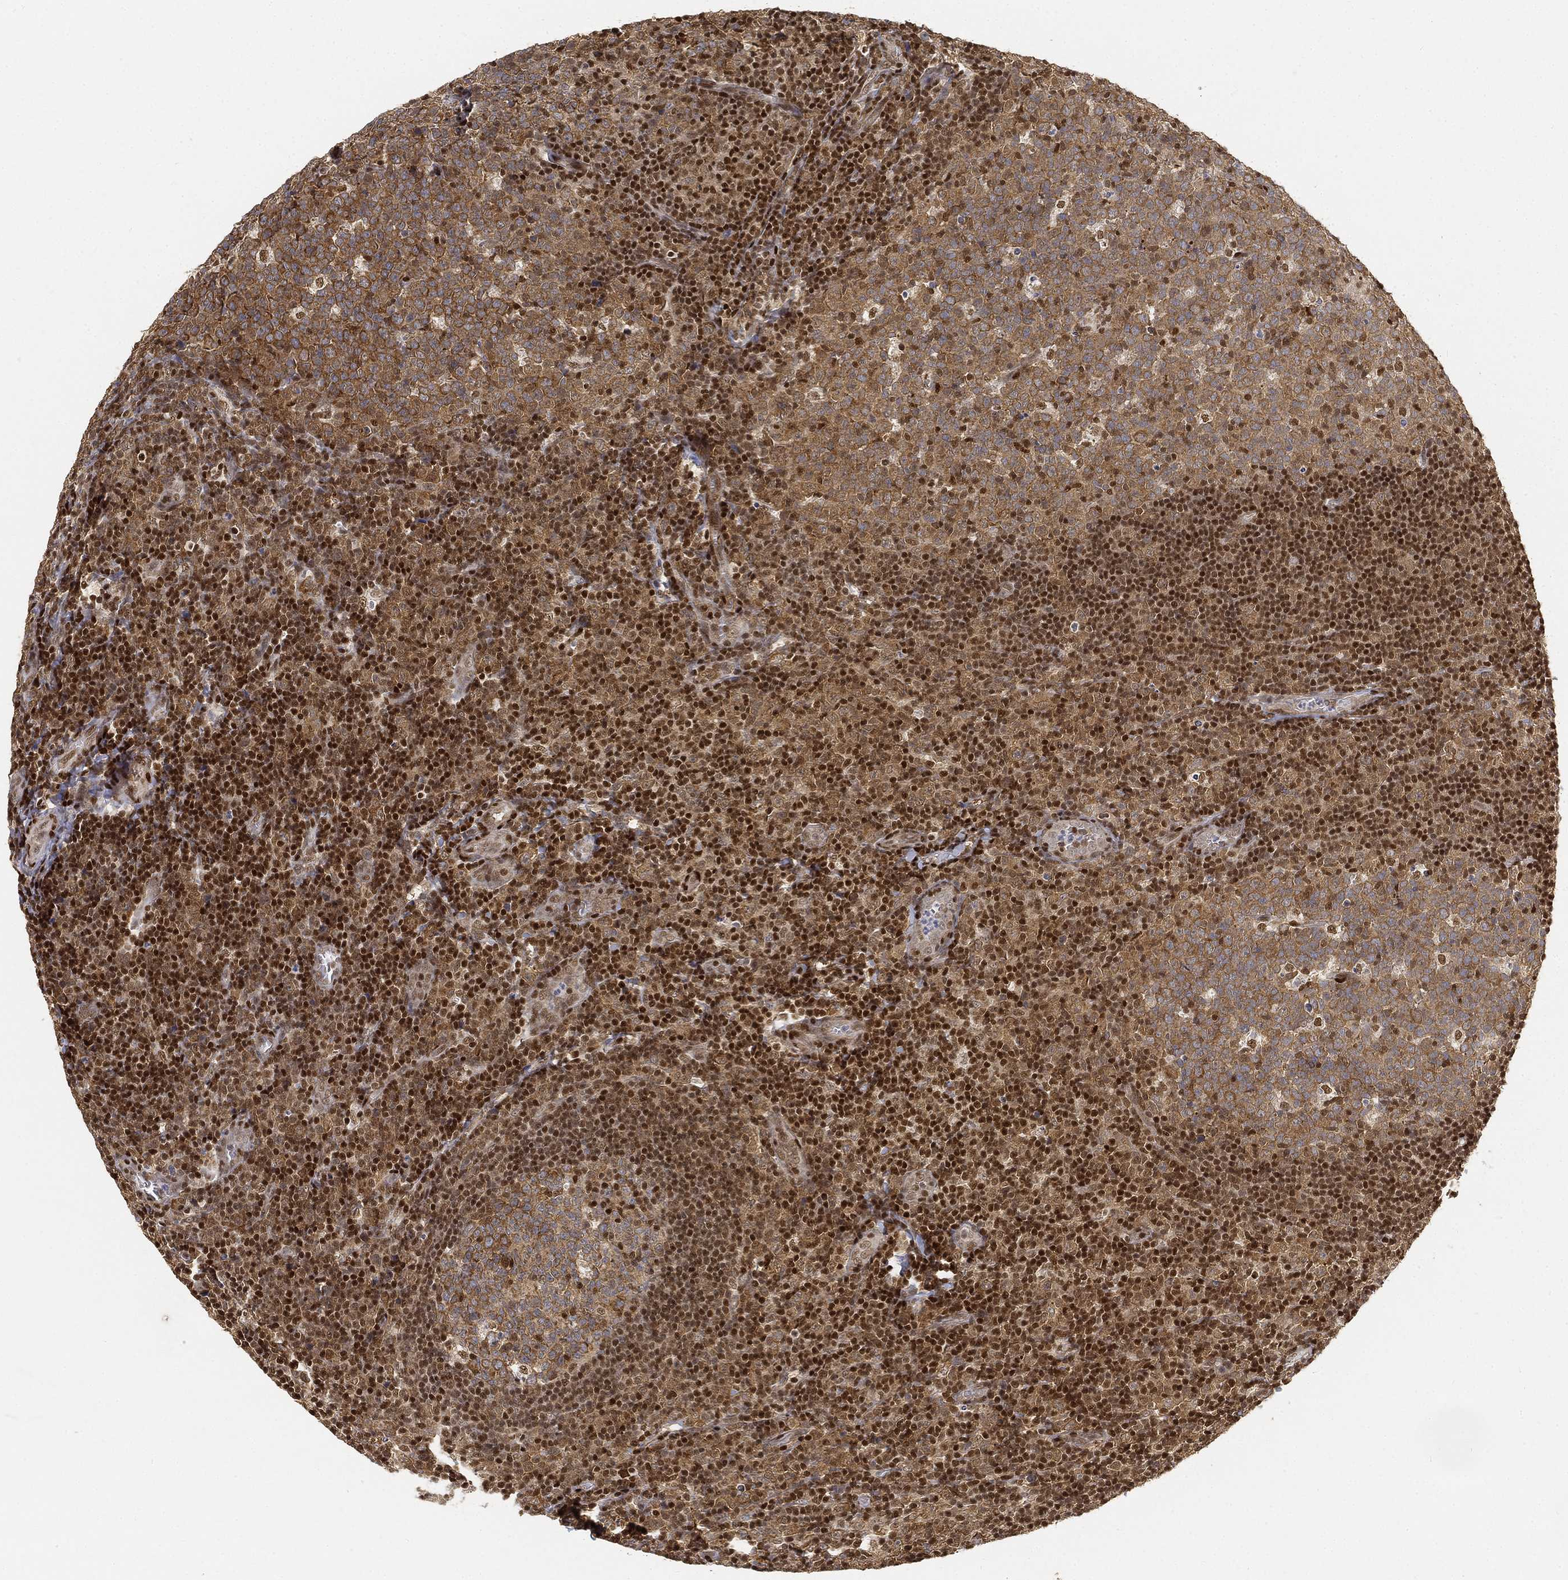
{"staining": {"intensity": "moderate", "quantity": "25%-75%", "location": "cytoplasmic/membranous"}, "tissue": "tonsil", "cell_type": "Germinal center cells", "image_type": "normal", "snomed": [{"axis": "morphology", "description": "Normal tissue, NOS"}, {"axis": "topography", "description": "Tonsil"}], "caption": "The image shows a brown stain indicating the presence of a protein in the cytoplasmic/membranous of germinal center cells in tonsil. The staining was performed using DAB to visualize the protein expression in brown, while the nuclei were stained in blue with hematoxylin (Magnification: 20x).", "gene": "CRTC3", "patient": {"sex": "female", "age": 5}}